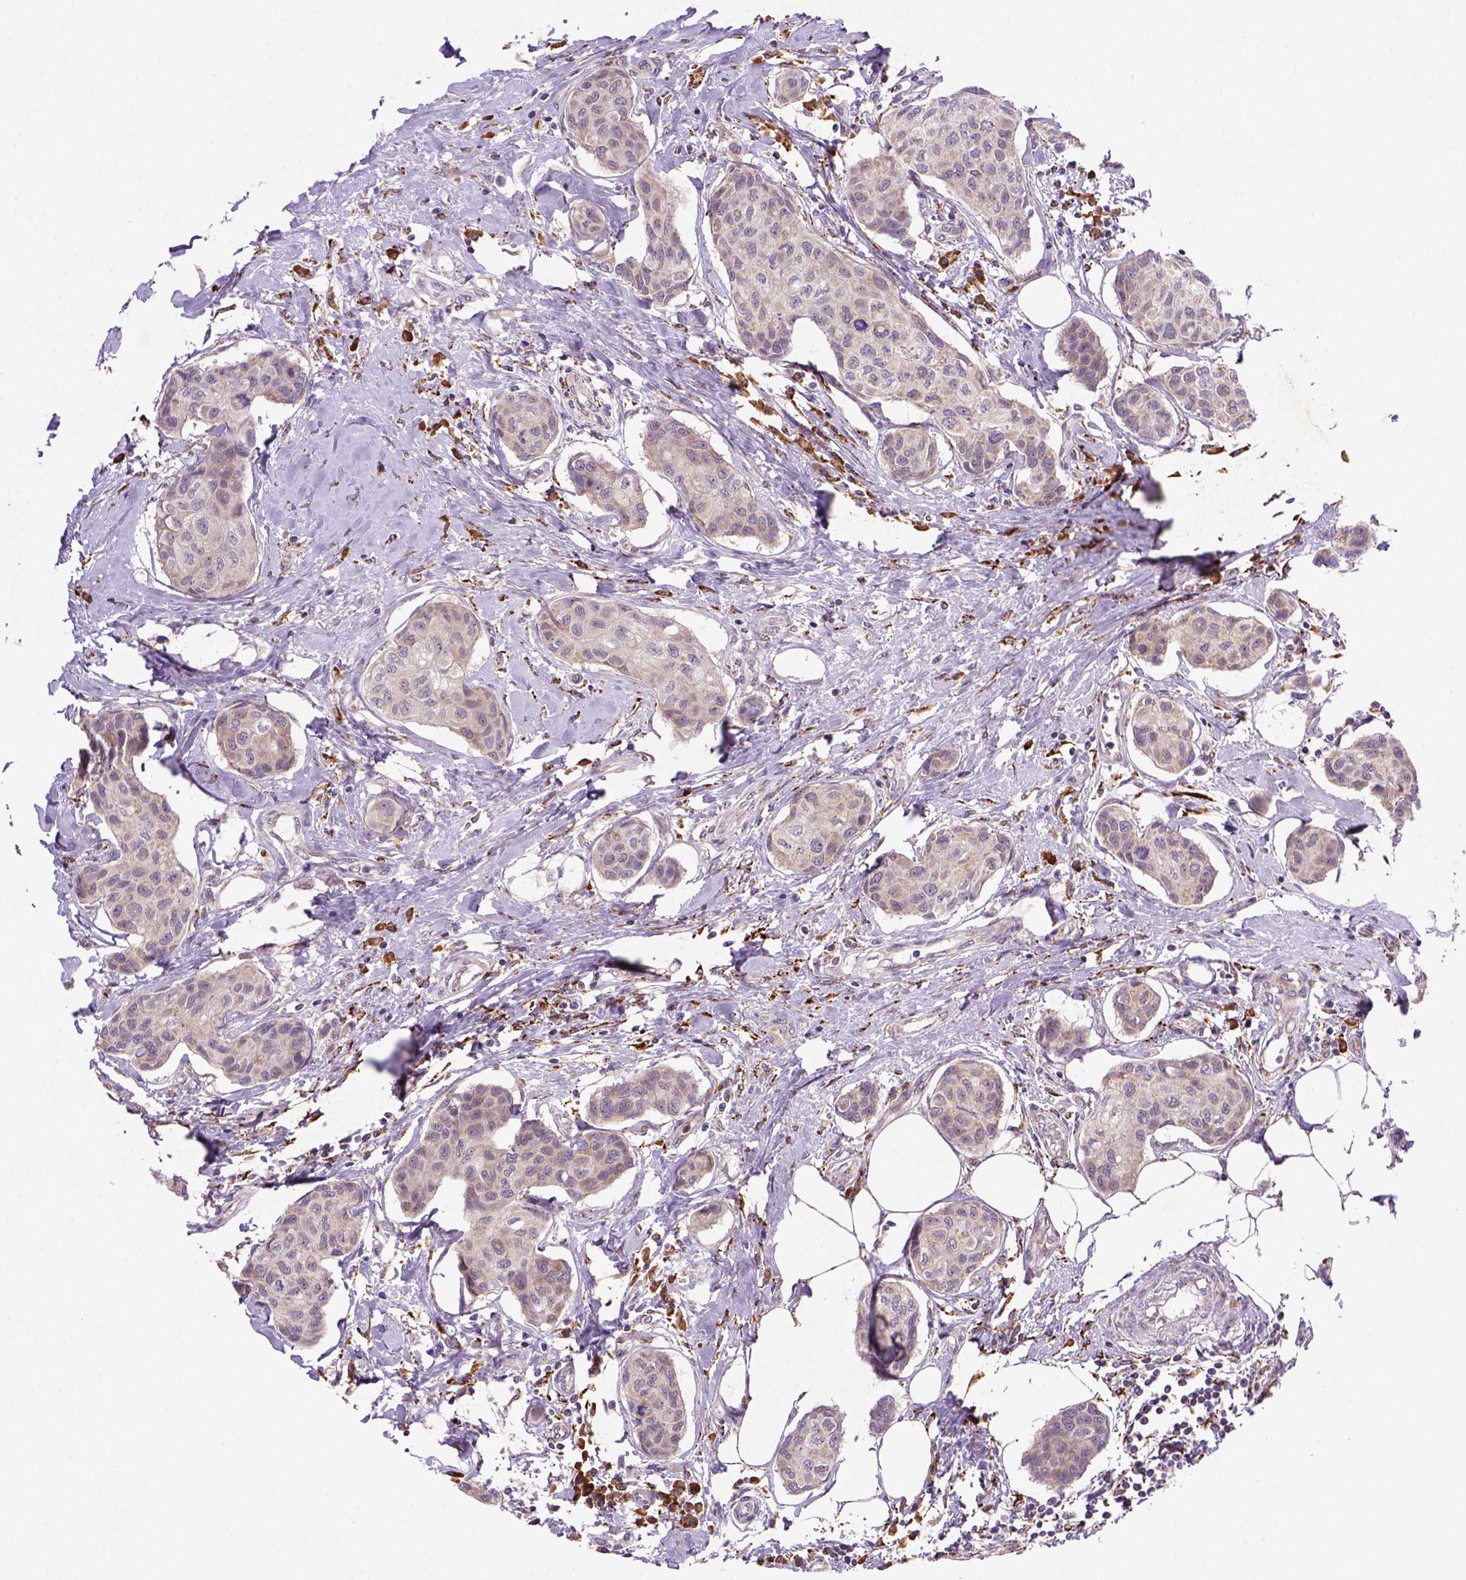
{"staining": {"intensity": "weak", "quantity": "<25%", "location": "cytoplasmic/membranous"}, "tissue": "breast cancer", "cell_type": "Tumor cells", "image_type": "cancer", "snomed": [{"axis": "morphology", "description": "Duct carcinoma"}, {"axis": "topography", "description": "Breast"}], "caption": "High magnification brightfield microscopy of breast cancer stained with DAB (brown) and counterstained with hematoxylin (blue): tumor cells show no significant positivity. (DAB (3,3'-diaminobenzidine) IHC visualized using brightfield microscopy, high magnification).", "gene": "FZD7", "patient": {"sex": "female", "age": 80}}